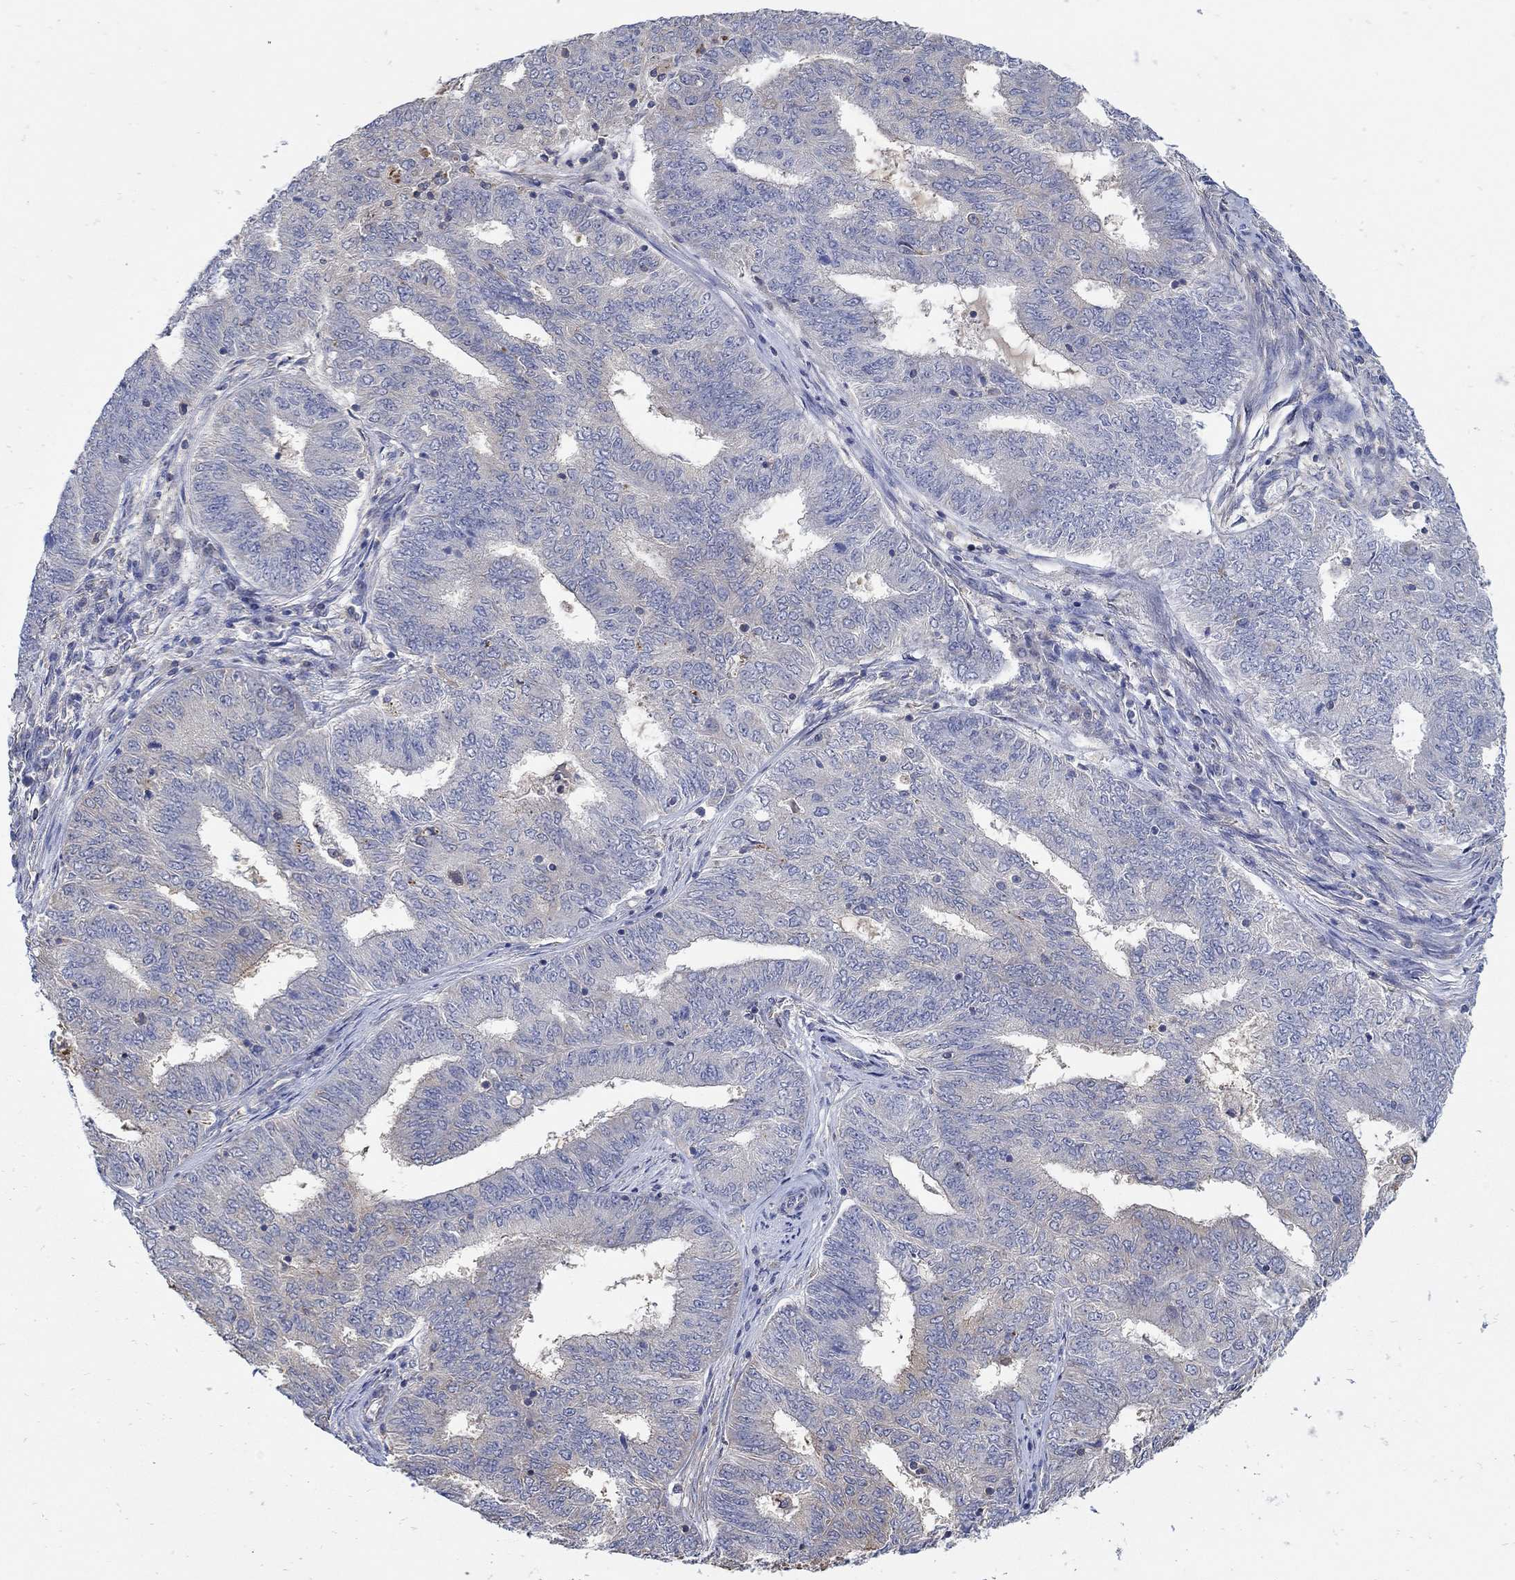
{"staining": {"intensity": "negative", "quantity": "none", "location": "none"}, "tissue": "endometrial cancer", "cell_type": "Tumor cells", "image_type": "cancer", "snomed": [{"axis": "morphology", "description": "Adenocarcinoma, NOS"}, {"axis": "topography", "description": "Endometrium"}], "caption": "Tumor cells are negative for brown protein staining in adenocarcinoma (endometrial).", "gene": "TEKT3", "patient": {"sex": "female", "age": 62}}